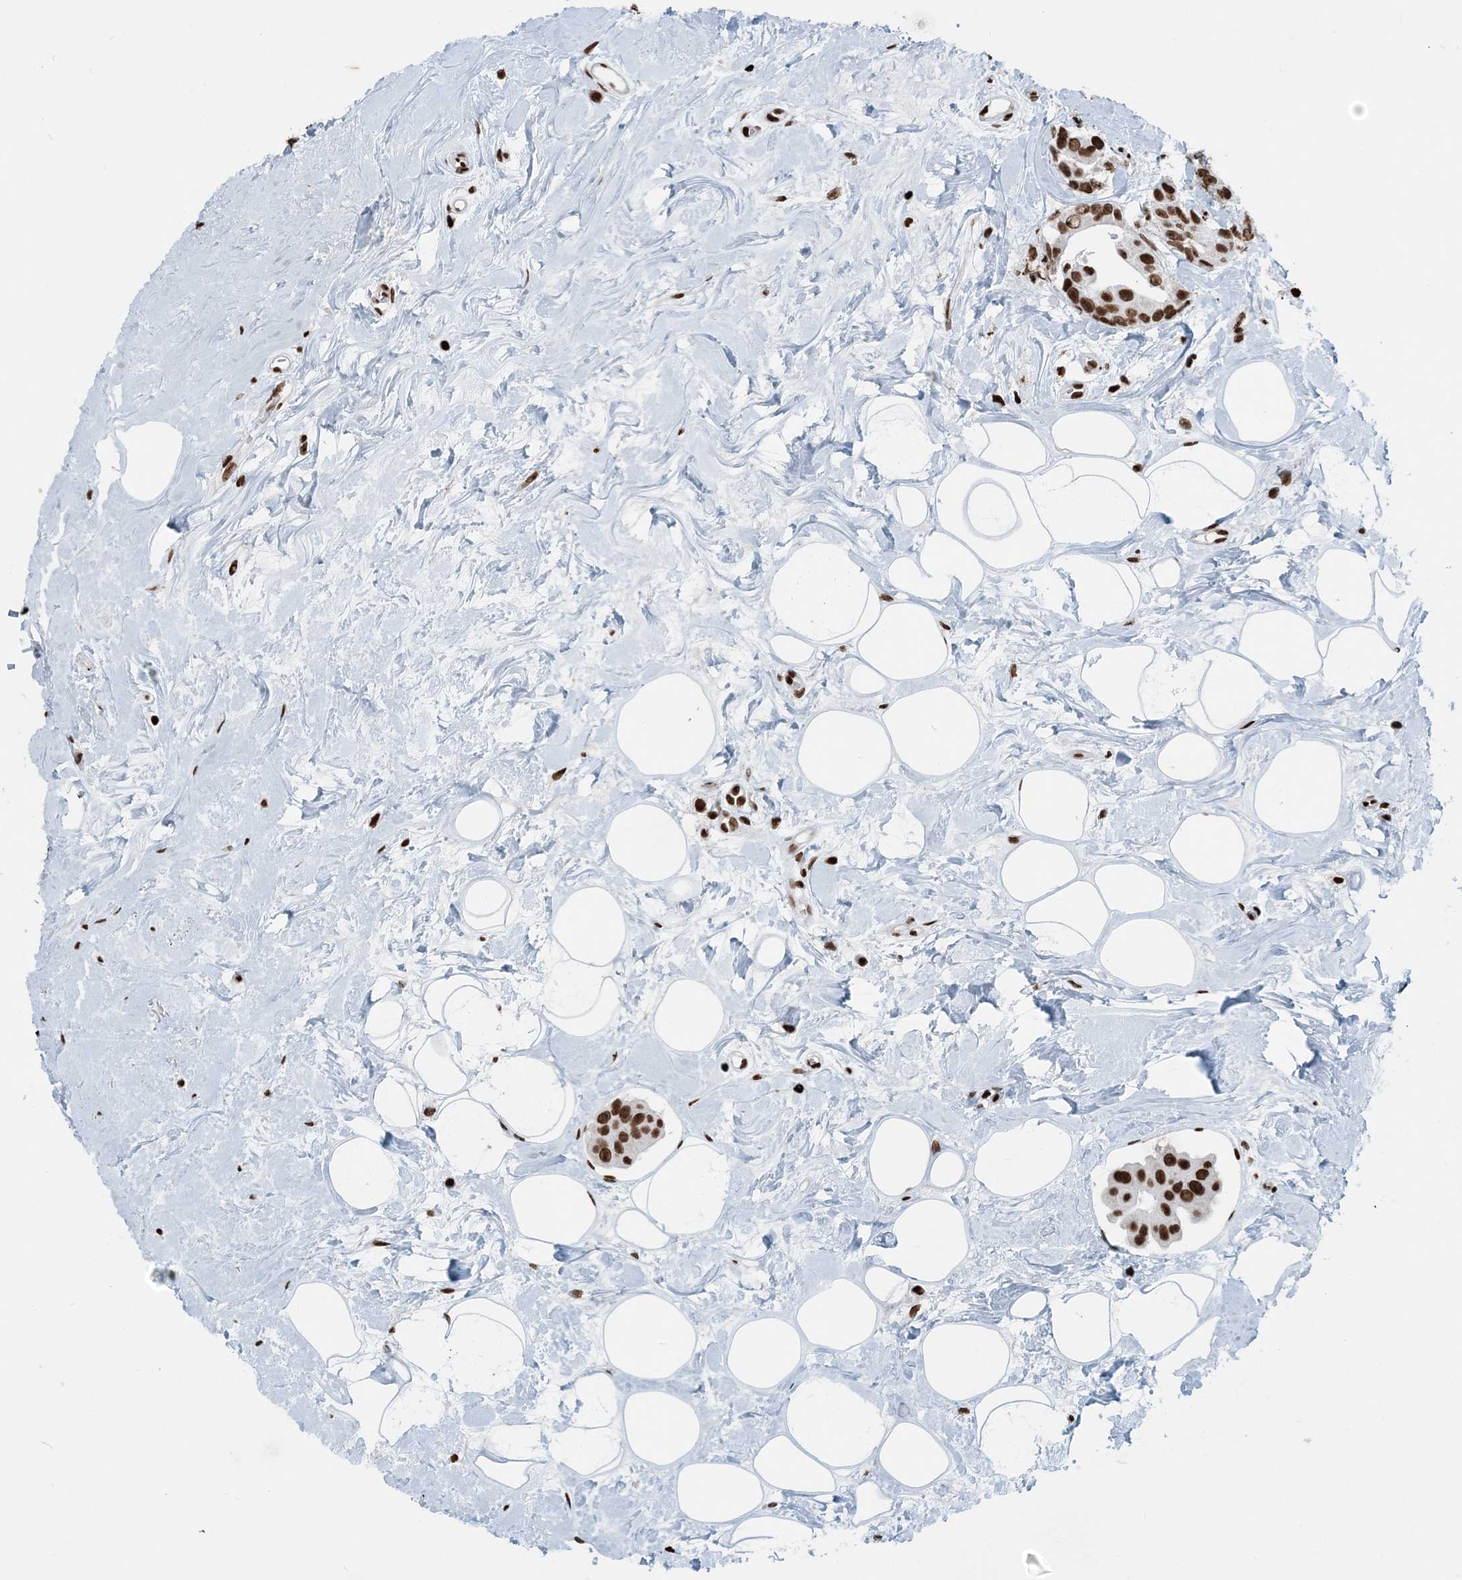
{"staining": {"intensity": "strong", "quantity": ">75%", "location": "nuclear"}, "tissue": "breast cancer", "cell_type": "Tumor cells", "image_type": "cancer", "snomed": [{"axis": "morphology", "description": "Normal tissue, NOS"}, {"axis": "morphology", "description": "Duct carcinoma"}, {"axis": "topography", "description": "Breast"}], "caption": "About >75% of tumor cells in breast cancer show strong nuclear protein expression as visualized by brown immunohistochemical staining.", "gene": "H3-3B", "patient": {"sex": "female", "age": 39}}